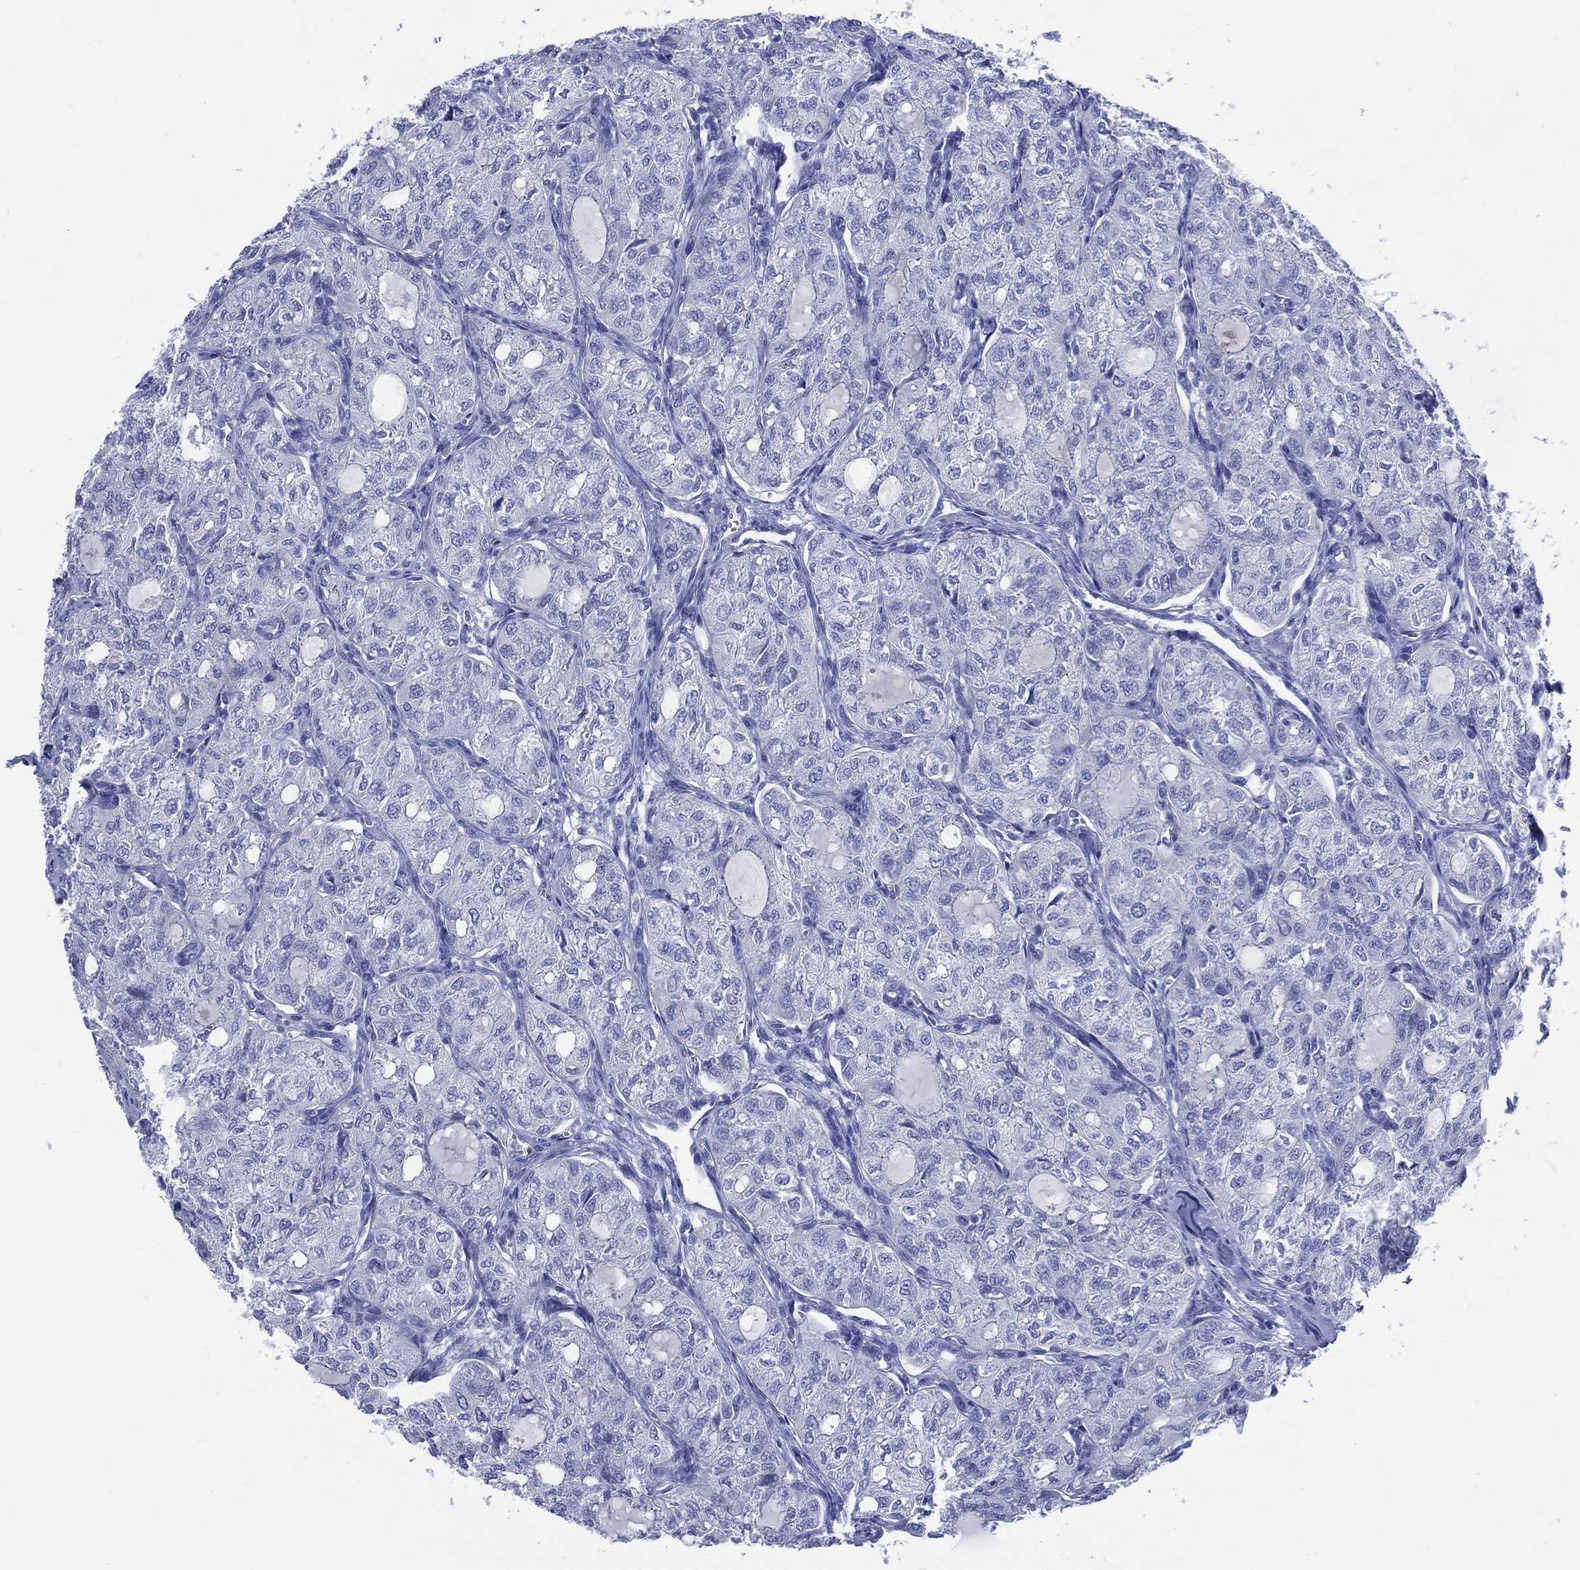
{"staining": {"intensity": "negative", "quantity": "none", "location": "none"}, "tissue": "thyroid cancer", "cell_type": "Tumor cells", "image_type": "cancer", "snomed": [{"axis": "morphology", "description": "Follicular adenoma carcinoma, NOS"}, {"axis": "topography", "description": "Thyroid gland"}], "caption": "Tumor cells are negative for brown protein staining in thyroid follicular adenoma carcinoma. (DAB (3,3'-diaminobenzidine) immunohistochemistry, high magnification).", "gene": "LRRD1", "patient": {"sex": "male", "age": 75}}